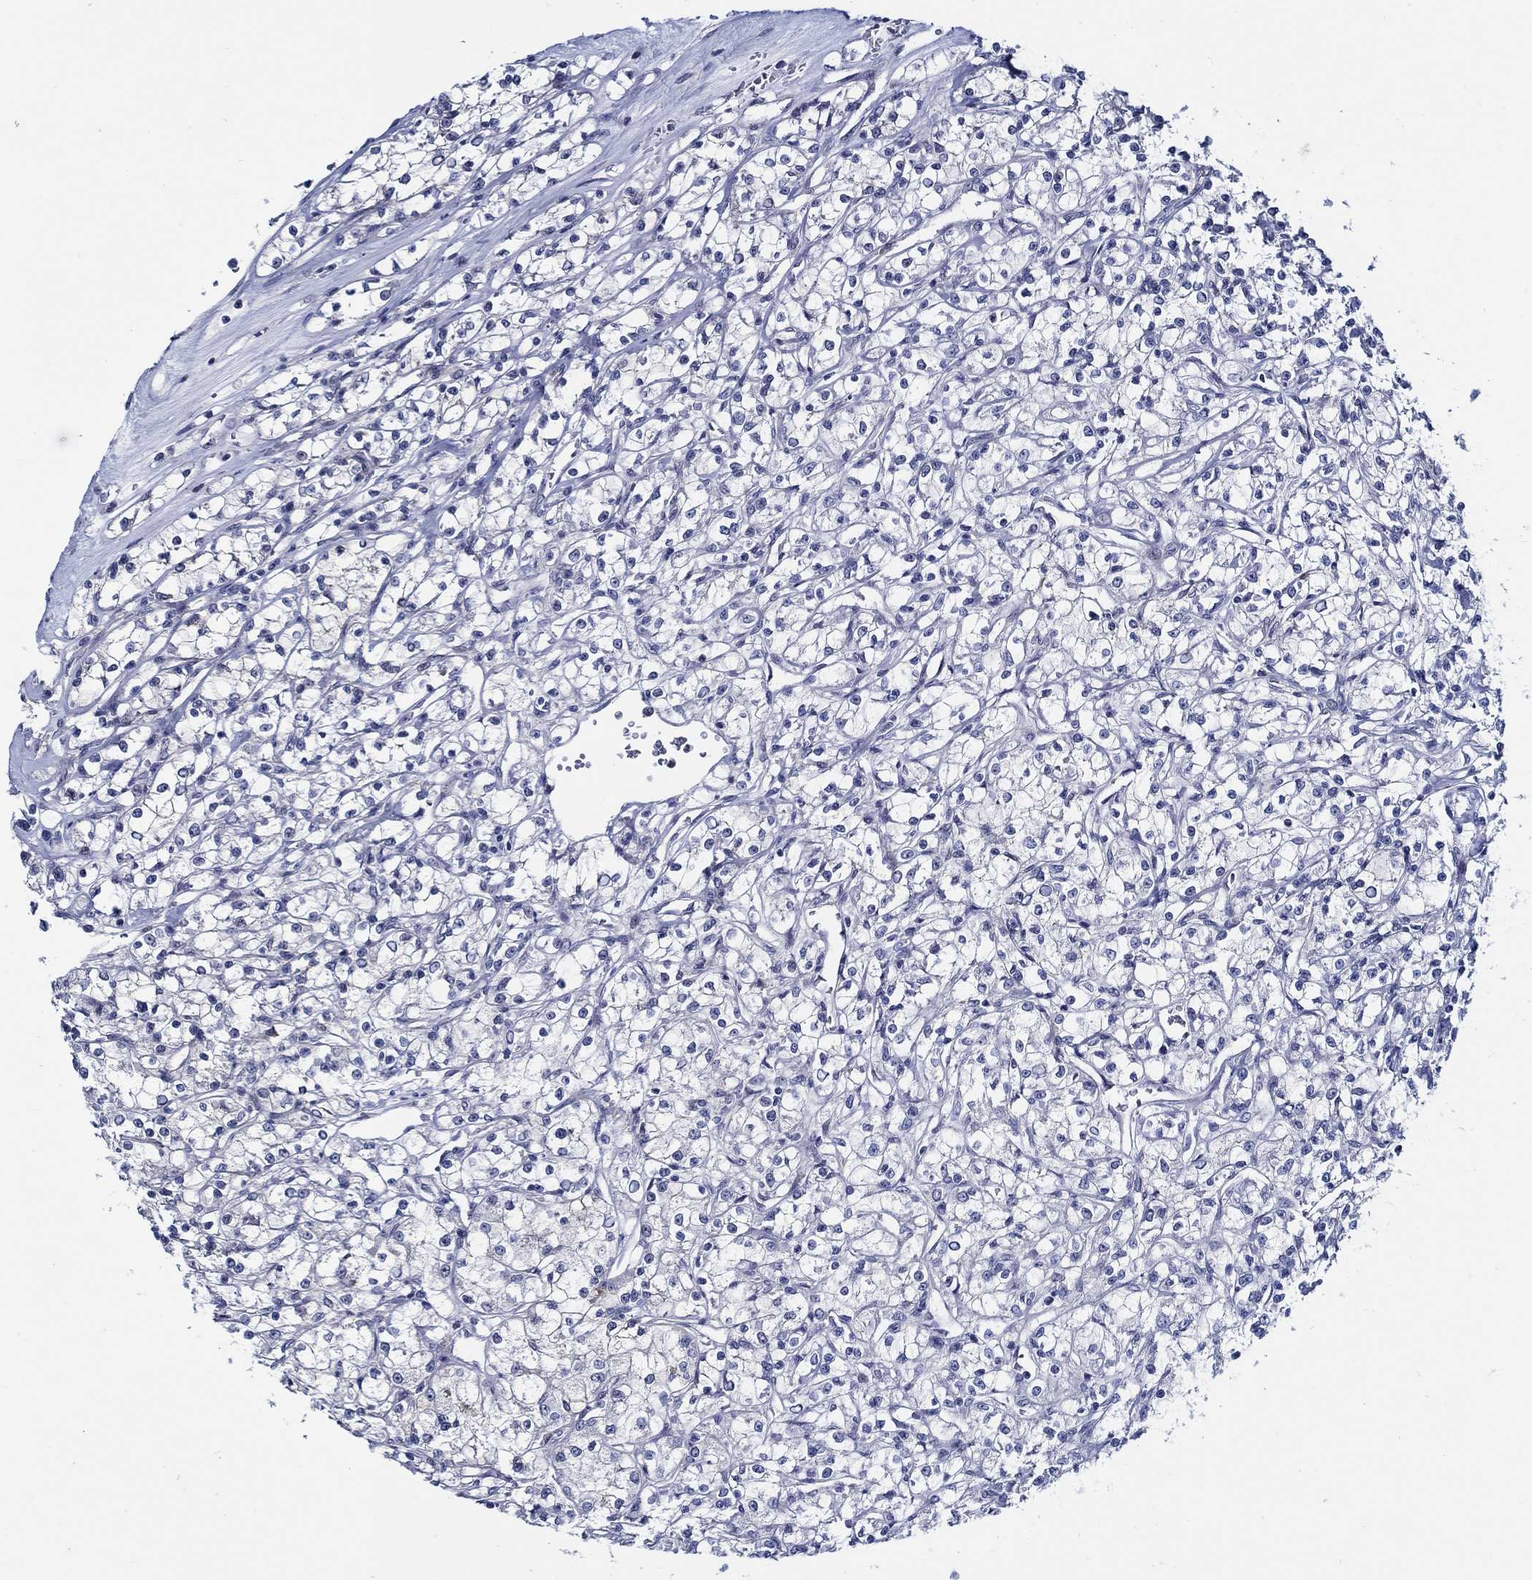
{"staining": {"intensity": "negative", "quantity": "none", "location": "none"}, "tissue": "renal cancer", "cell_type": "Tumor cells", "image_type": "cancer", "snomed": [{"axis": "morphology", "description": "Adenocarcinoma, NOS"}, {"axis": "topography", "description": "Kidney"}], "caption": "Human renal cancer (adenocarcinoma) stained for a protein using immunohistochemistry demonstrates no expression in tumor cells.", "gene": "C8orf48", "patient": {"sex": "female", "age": 59}}